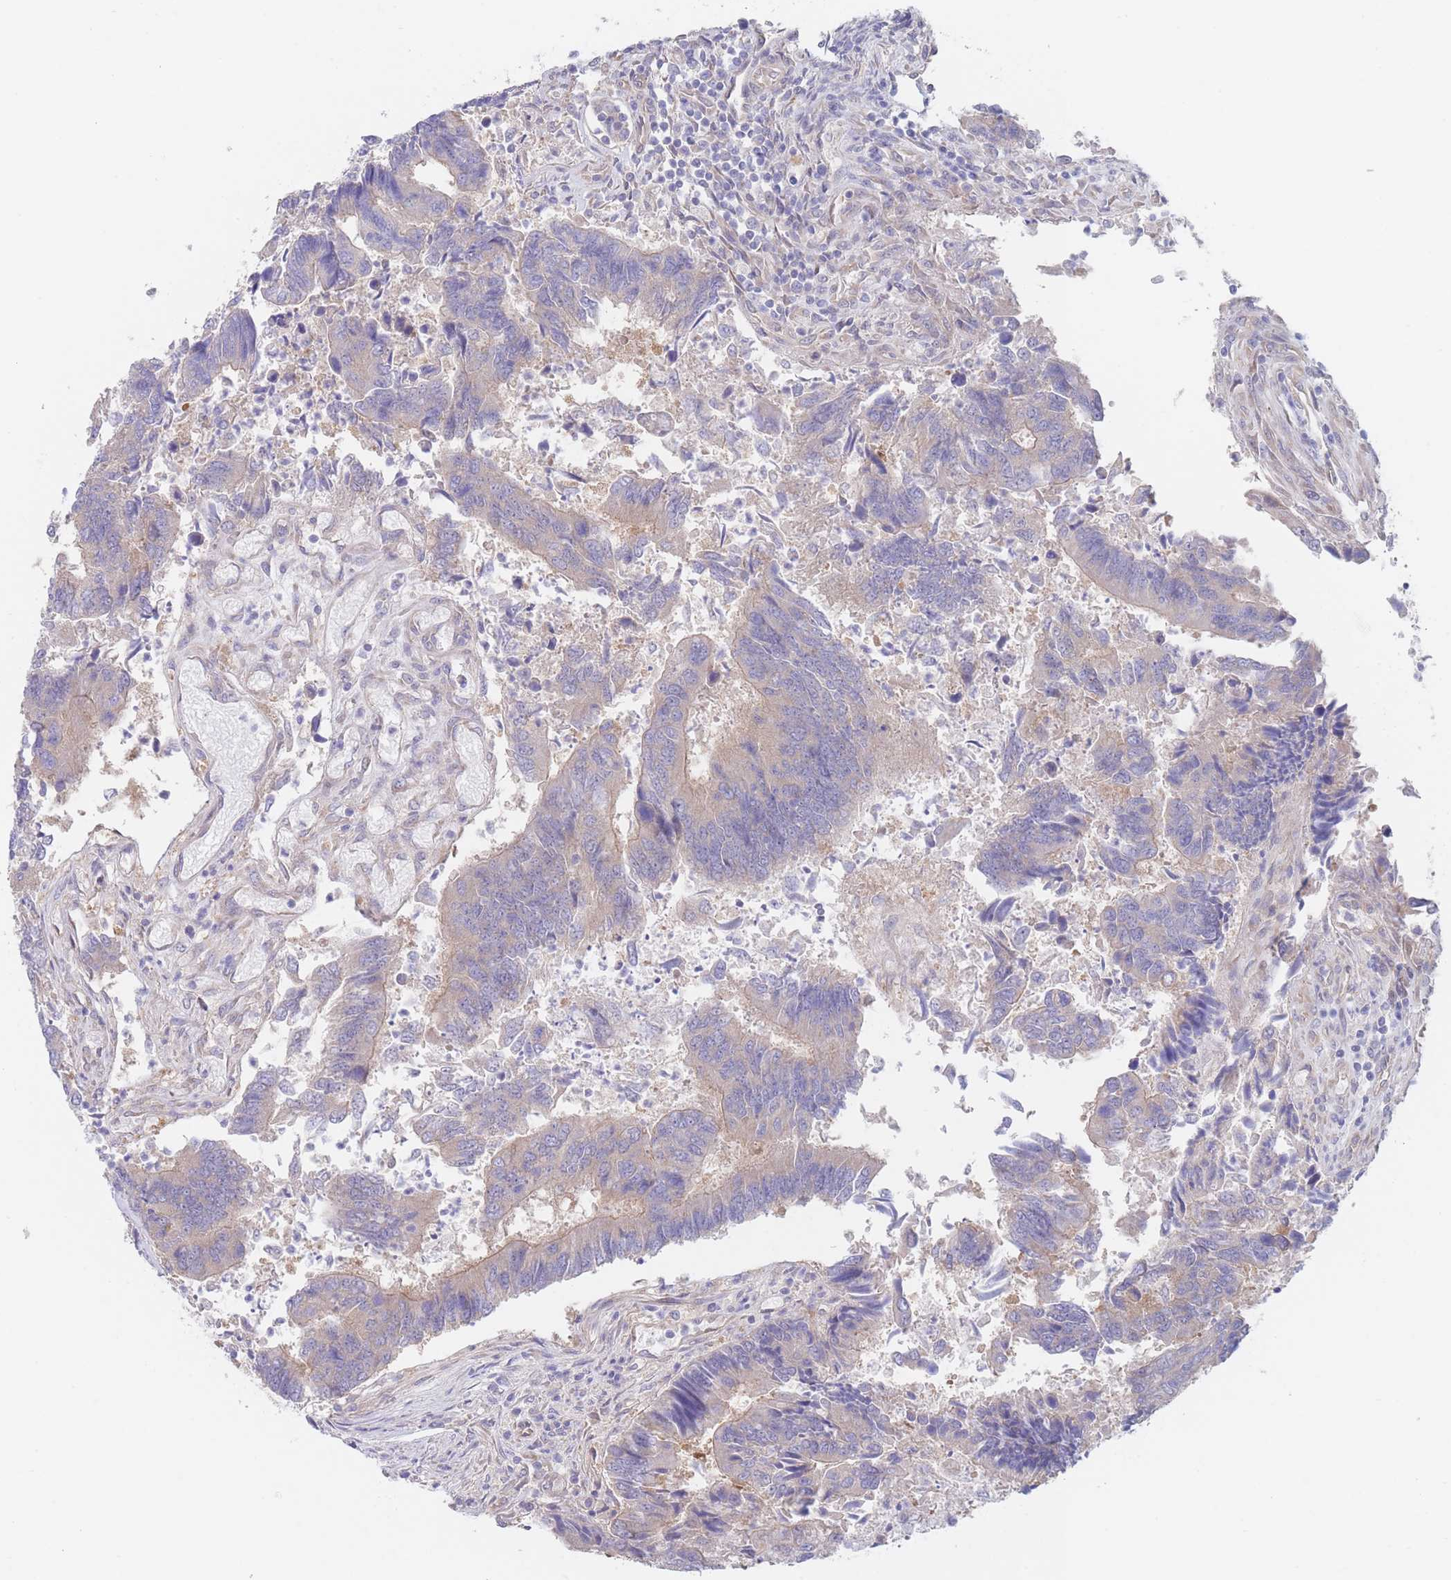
{"staining": {"intensity": "weak", "quantity": "<25%", "location": "cytoplasmic/membranous"}, "tissue": "colorectal cancer", "cell_type": "Tumor cells", "image_type": "cancer", "snomed": [{"axis": "morphology", "description": "Adenocarcinoma, NOS"}, {"axis": "topography", "description": "Colon"}], "caption": "High power microscopy image of an immunohistochemistry (IHC) image of colorectal cancer (adenocarcinoma), revealing no significant staining in tumor cells.", "gene": "ZNF281", "patient": {"sex": "female", "age": 67}}